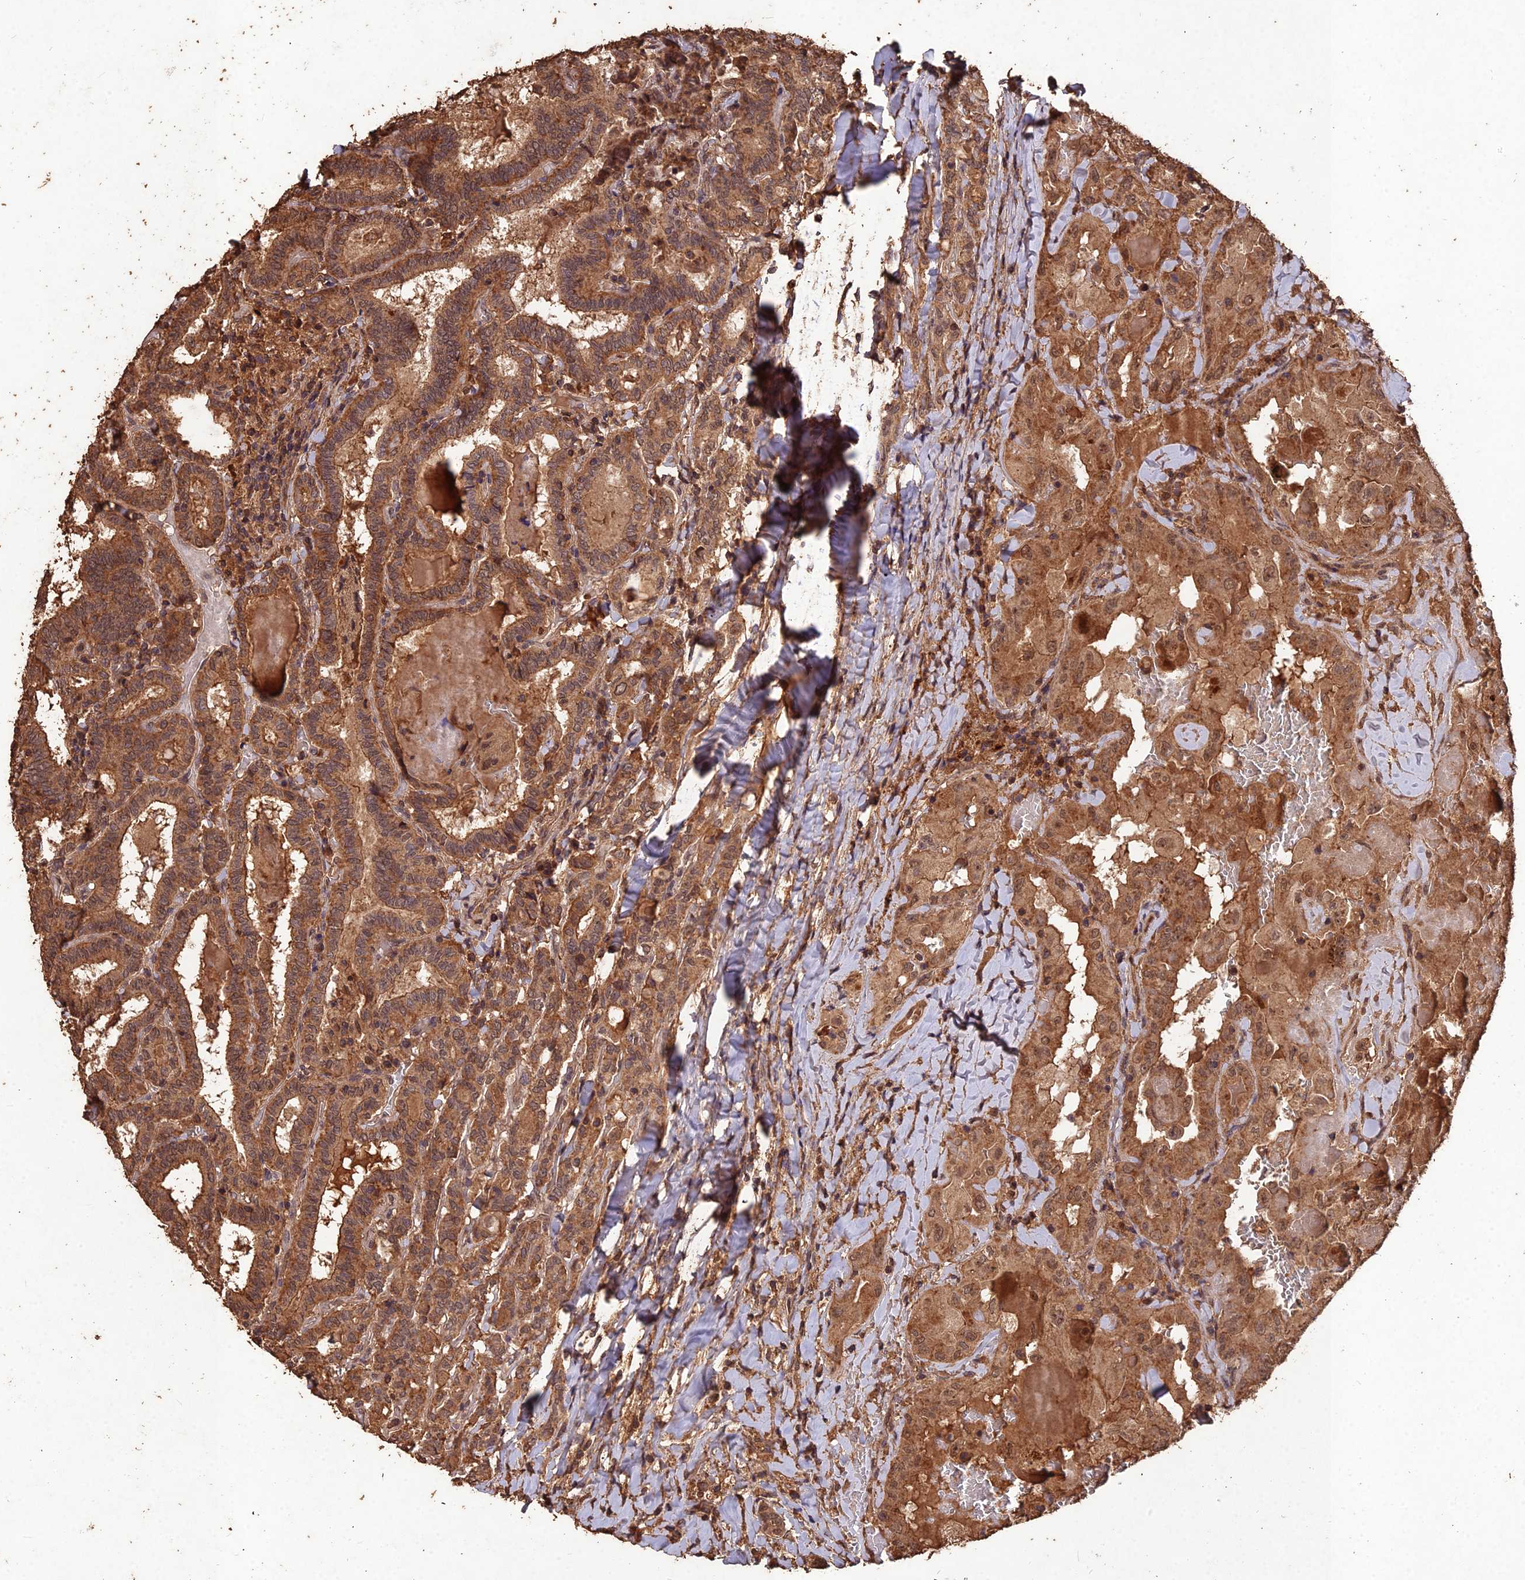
{"staining": {"intensity": "moderate", "quantity": ">75%", "location": "cytoplasmic/membranous,nuclear"}, "tissue": "thyroid cancer", "cell_type": "Tumor cells", "image_type": "cancer", "snomed": [{"axis": "morphology", "description": "Papillary adenocarcinoma, NOS"}, {"axis": "topography", "description": "Thyroid gland"}], "caption": "Immunohistochemistry micrograph of papillary adenocarcinoma (thyroid) stained for a protein (brown), which exhibits medium levels of moderate cytoplasmic/membranous and nuclear expression in approximately >75% of tumor cells.", "gene": "SYMPK", "patient": {"sex": "female", "age": 72}}